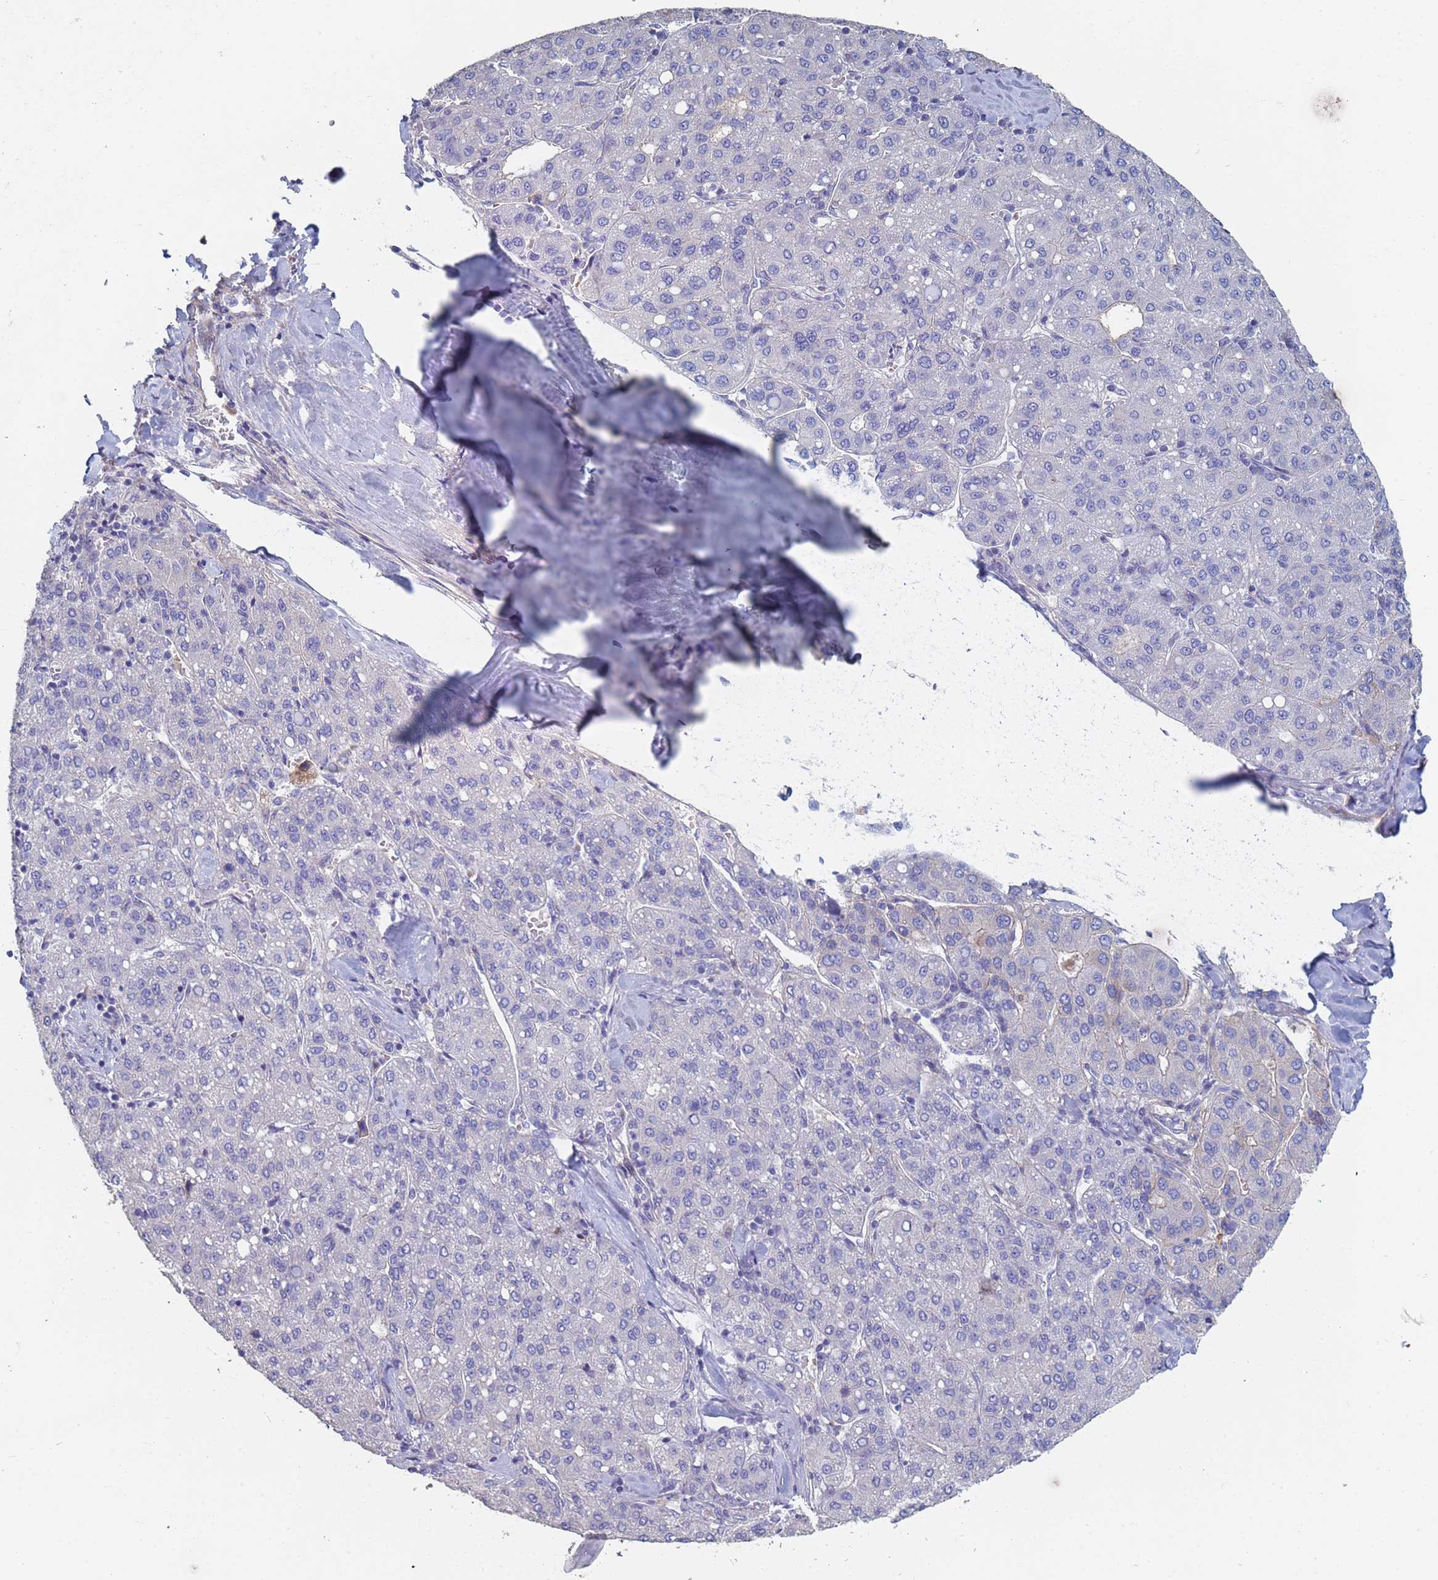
{"staining": {"intensity": "negative", "quantity": "none", "location": "none"}, "tissue": "liver cancer", "cell_type": "Tumor cells", "image_type": "cancer", "snomed": [{"axis": "morphology", "description": "Carcinoma, Hepatocellular, NOS"}, {"axis": "topography", "description": "Liver"}], "caption": "This is an immunohistochemistry micrograph of liver cancer (hepatocellular carcinoma). There is no positivity in tumor cells.", "gene": "ABCA8", "patient": {"sex": "male", "age": 65}}